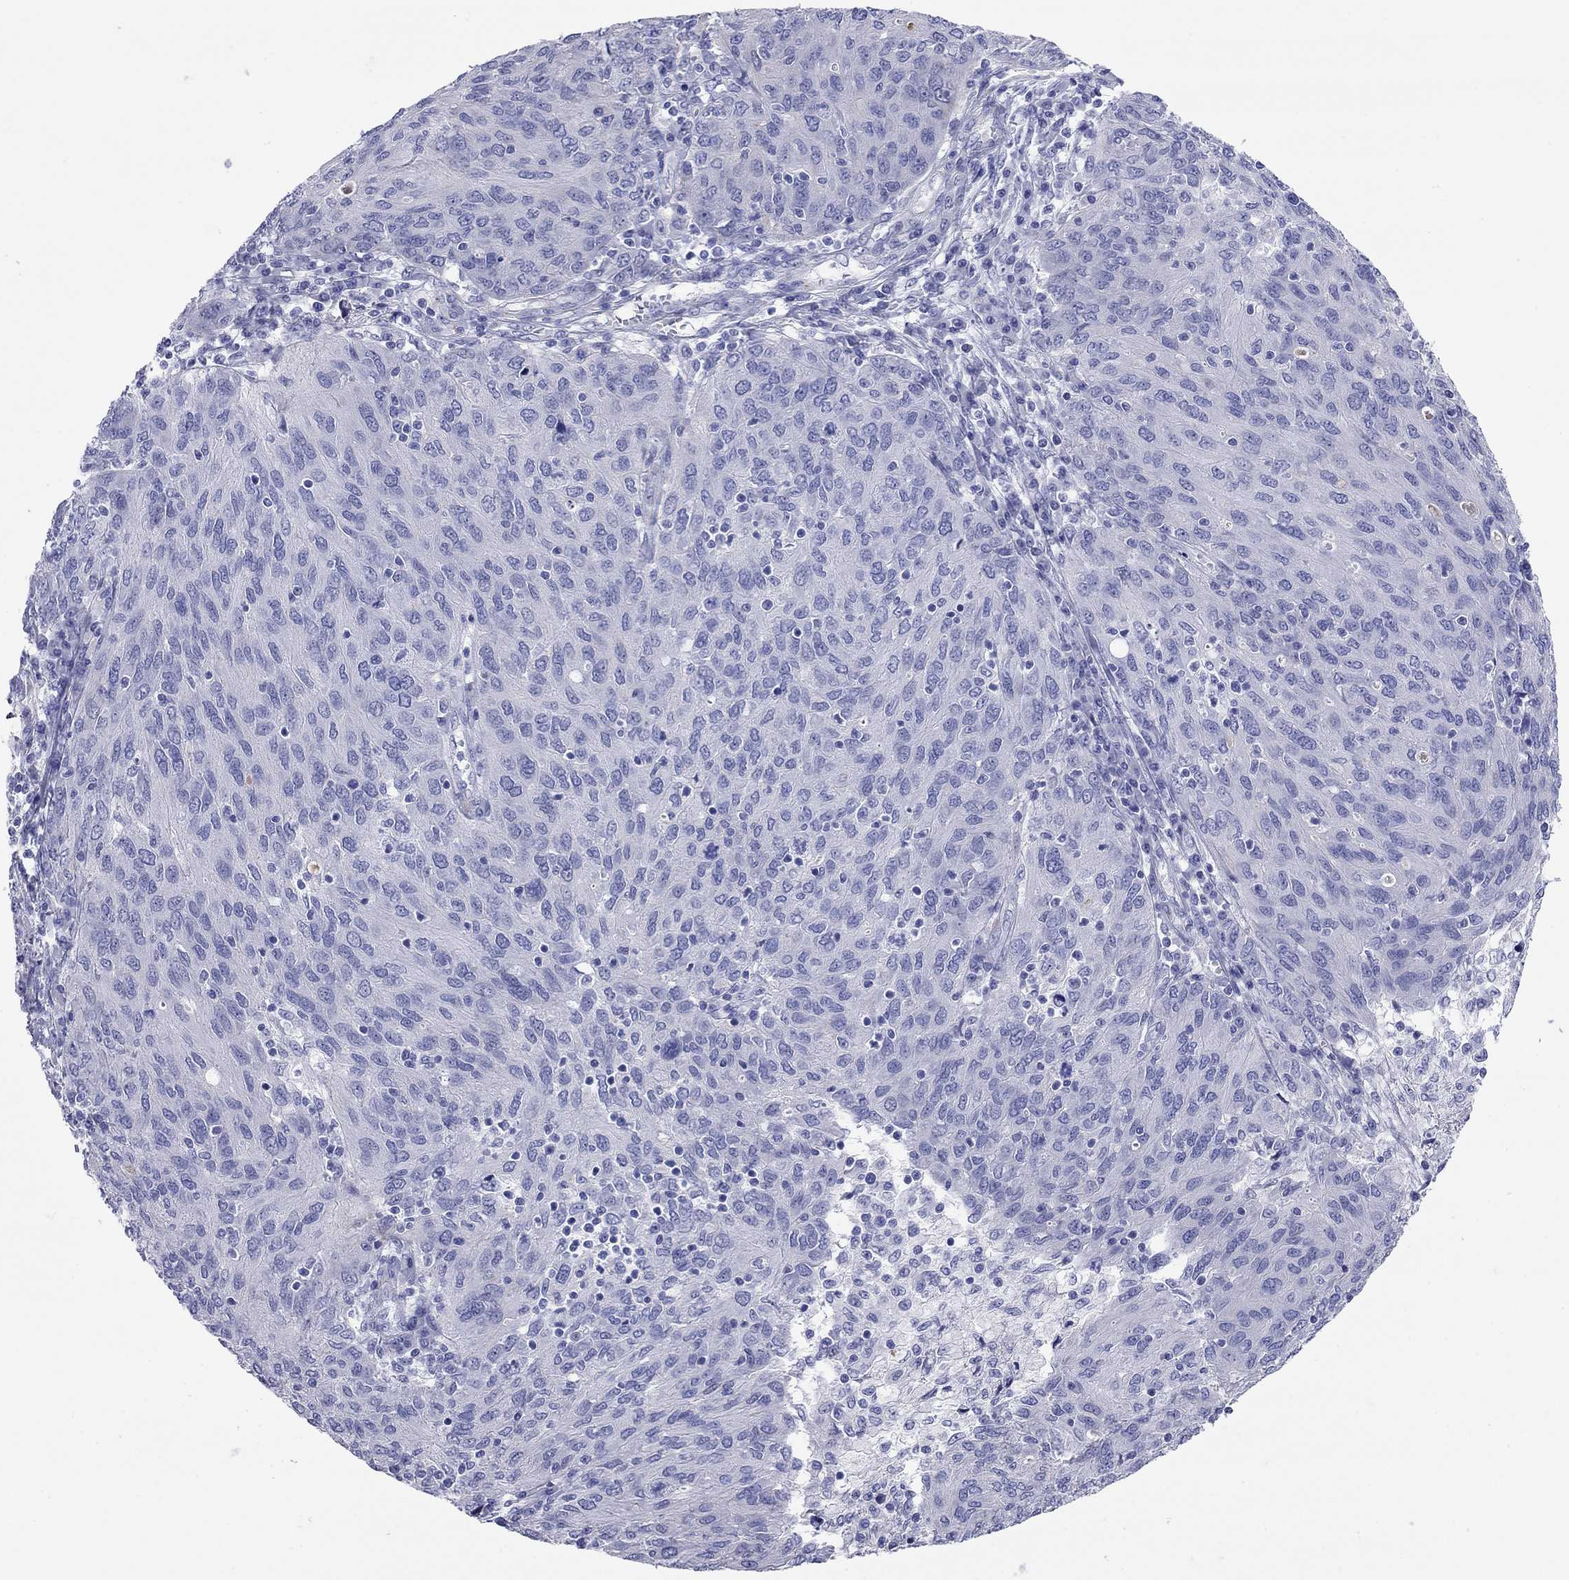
{"staining": {"intensity": "negative", "quantity": "none", "location": "none"}, "tissue": "ovarian cancer", "cell_type": "Tumor cells", "image_type": "cancer", "snomed": [{"axis": "morphology", "description": "Carcinoma, endometroid"}, {"axis": "topography", "description": "Ovary"}], "caption": "Immunohistochemical staining of endometroid carcinoma (ovarian) reveals no significant positivity in tumor cells.", "gene": "CMYA5", "patient": {"sex": "female", "age": 50}}